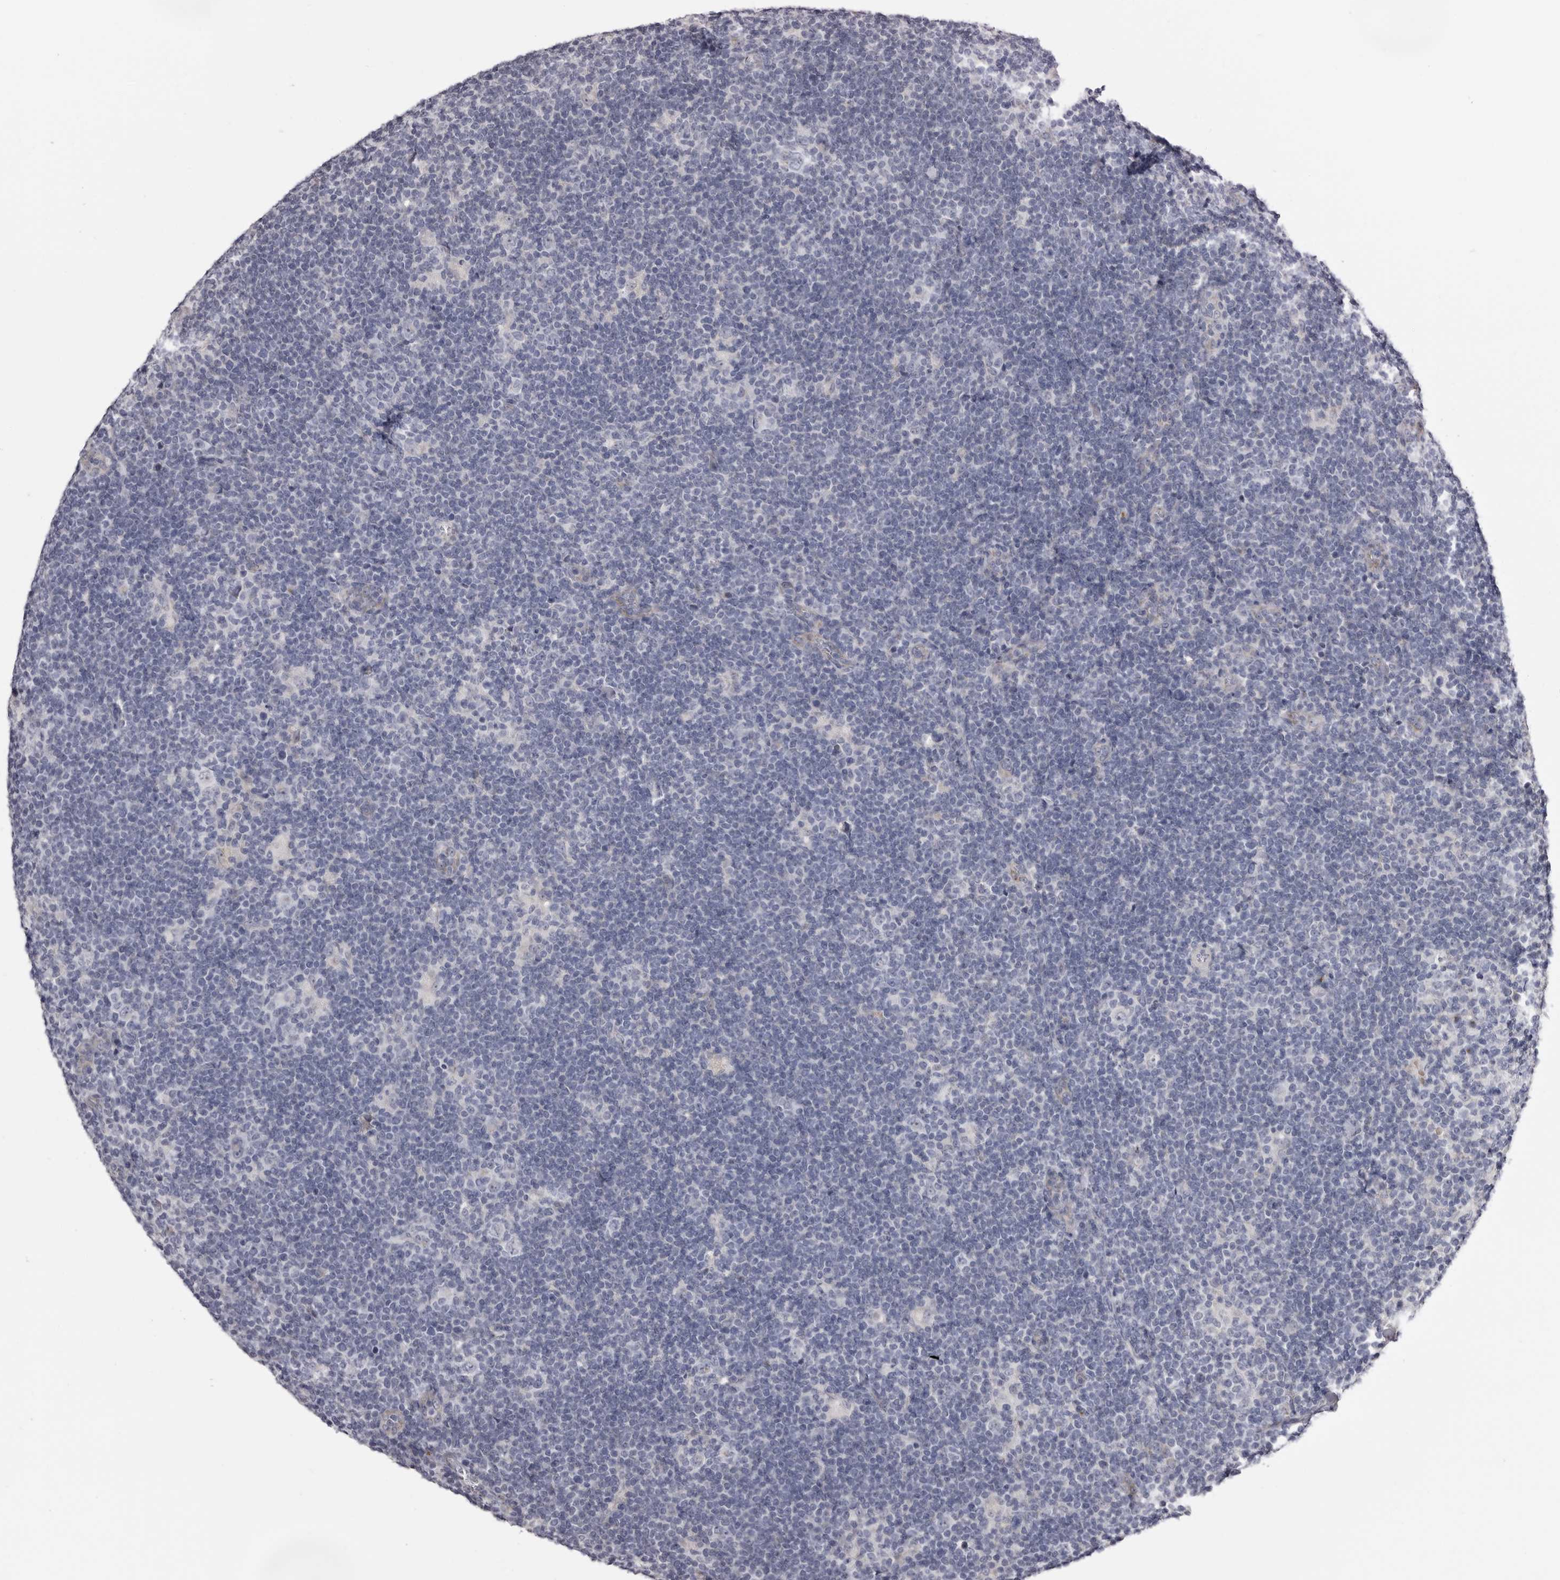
{"staining": {"intensity": "negative", "quantity": "none", "location": "none"}, "tissue": "lymphoma", "cell_type": "Tumor cells", "image_type": "cancer", "snomed": [{"axis": "morphology", "description": "Hodgkin's disease, NOS"}, {"axis": "topography", "description": "Lymph node"}], "caption": "Tumor cells are negative for brown protein staining in Hodgkin's disease.", "gene": "CASQ1", "patient": {"sex": "female", "age": 57}}